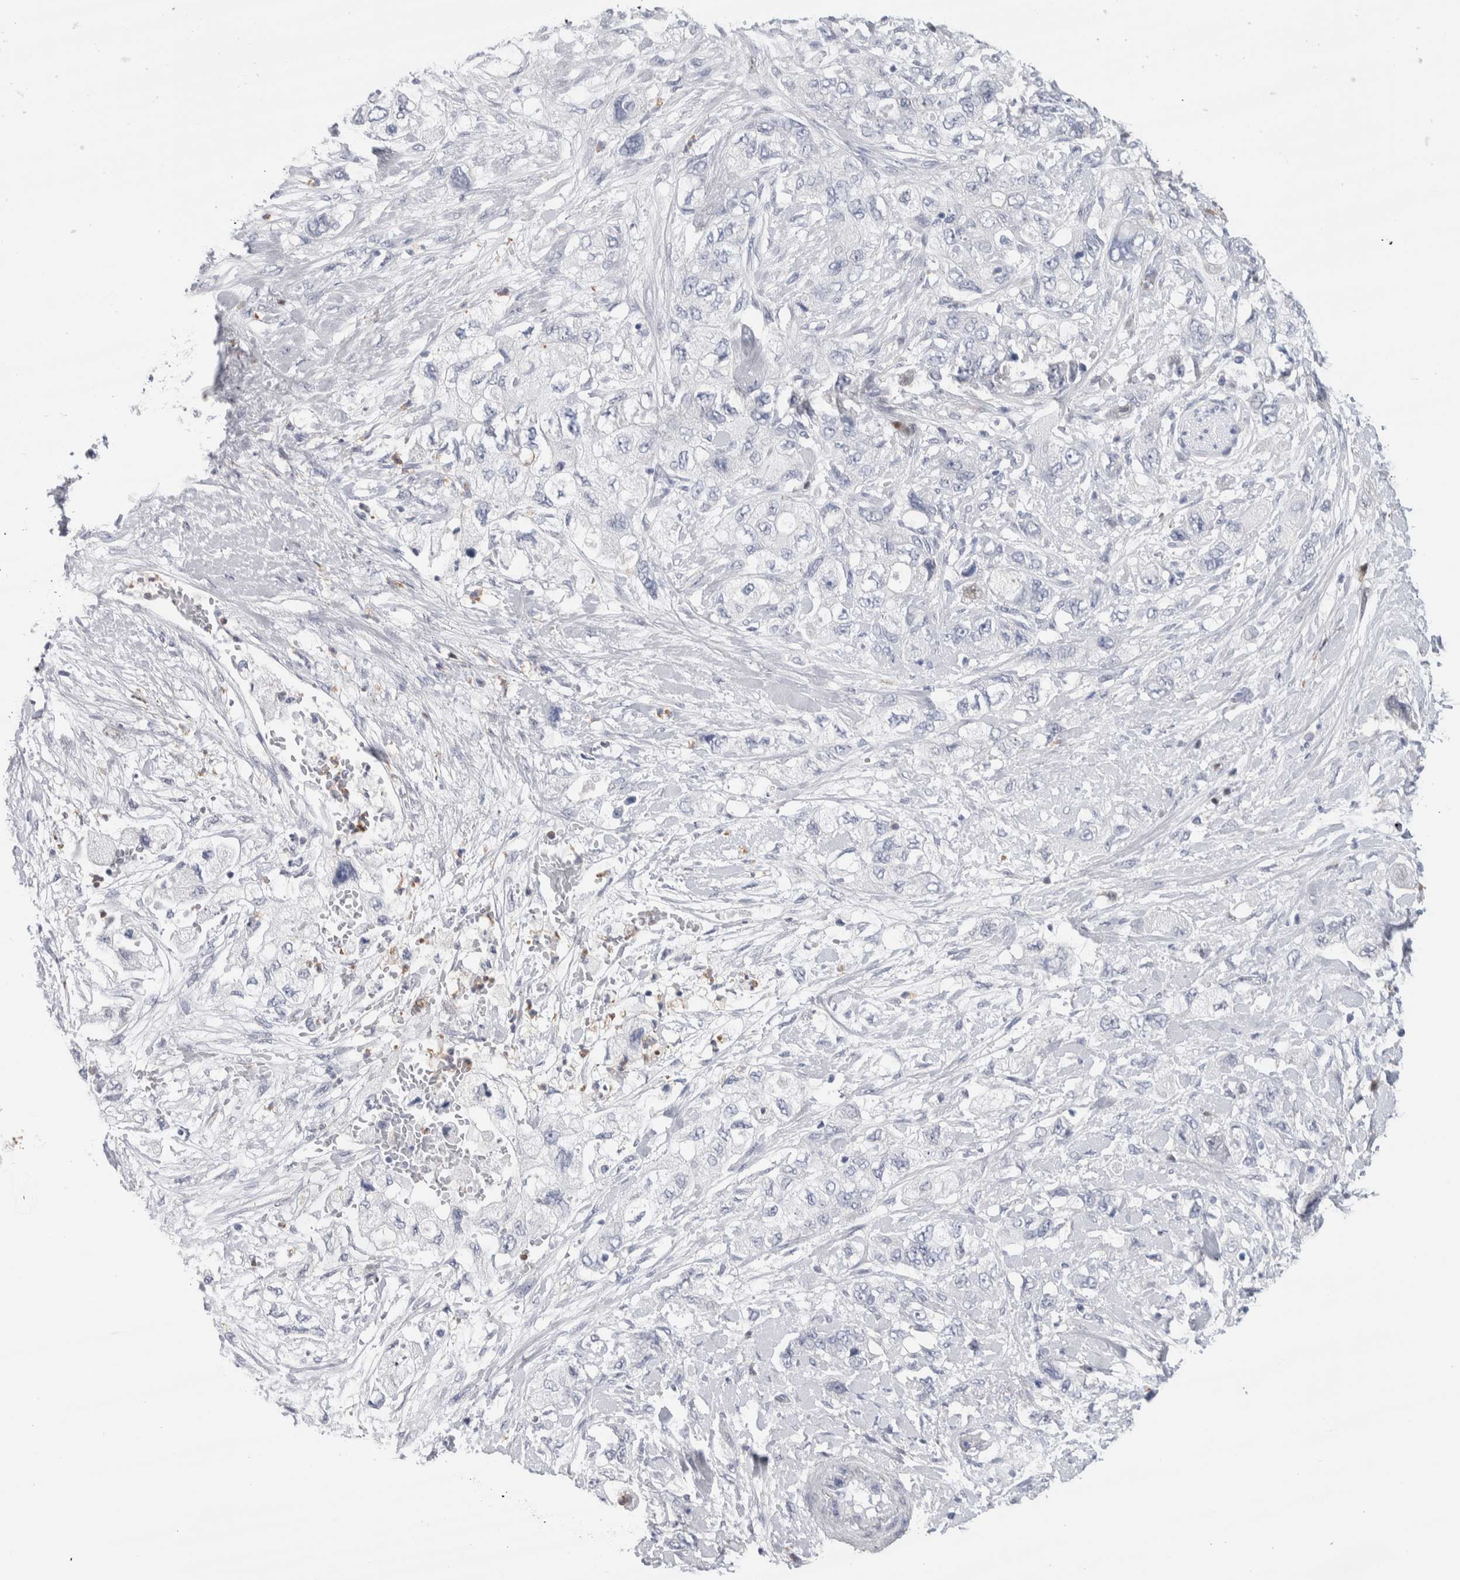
{"staining": {"intensity": "negative", "quantity": "none", "location": "none"}, "tissue": "pancreatic cancer", "cell_type": "Tumor cells", "image_type": "cancer", "snomed": [{"axis": "morphology", "description": "Adenocarcinoma, NOS"}, {"axis": "topography", "description": "Pancreas"}], "caption": "Immunohistochemical staining of pancreatic cancer displays no significant expression in tumor cells.", "gene": "LURAP1L", "patient": {"sex": "female", "age": 73}}